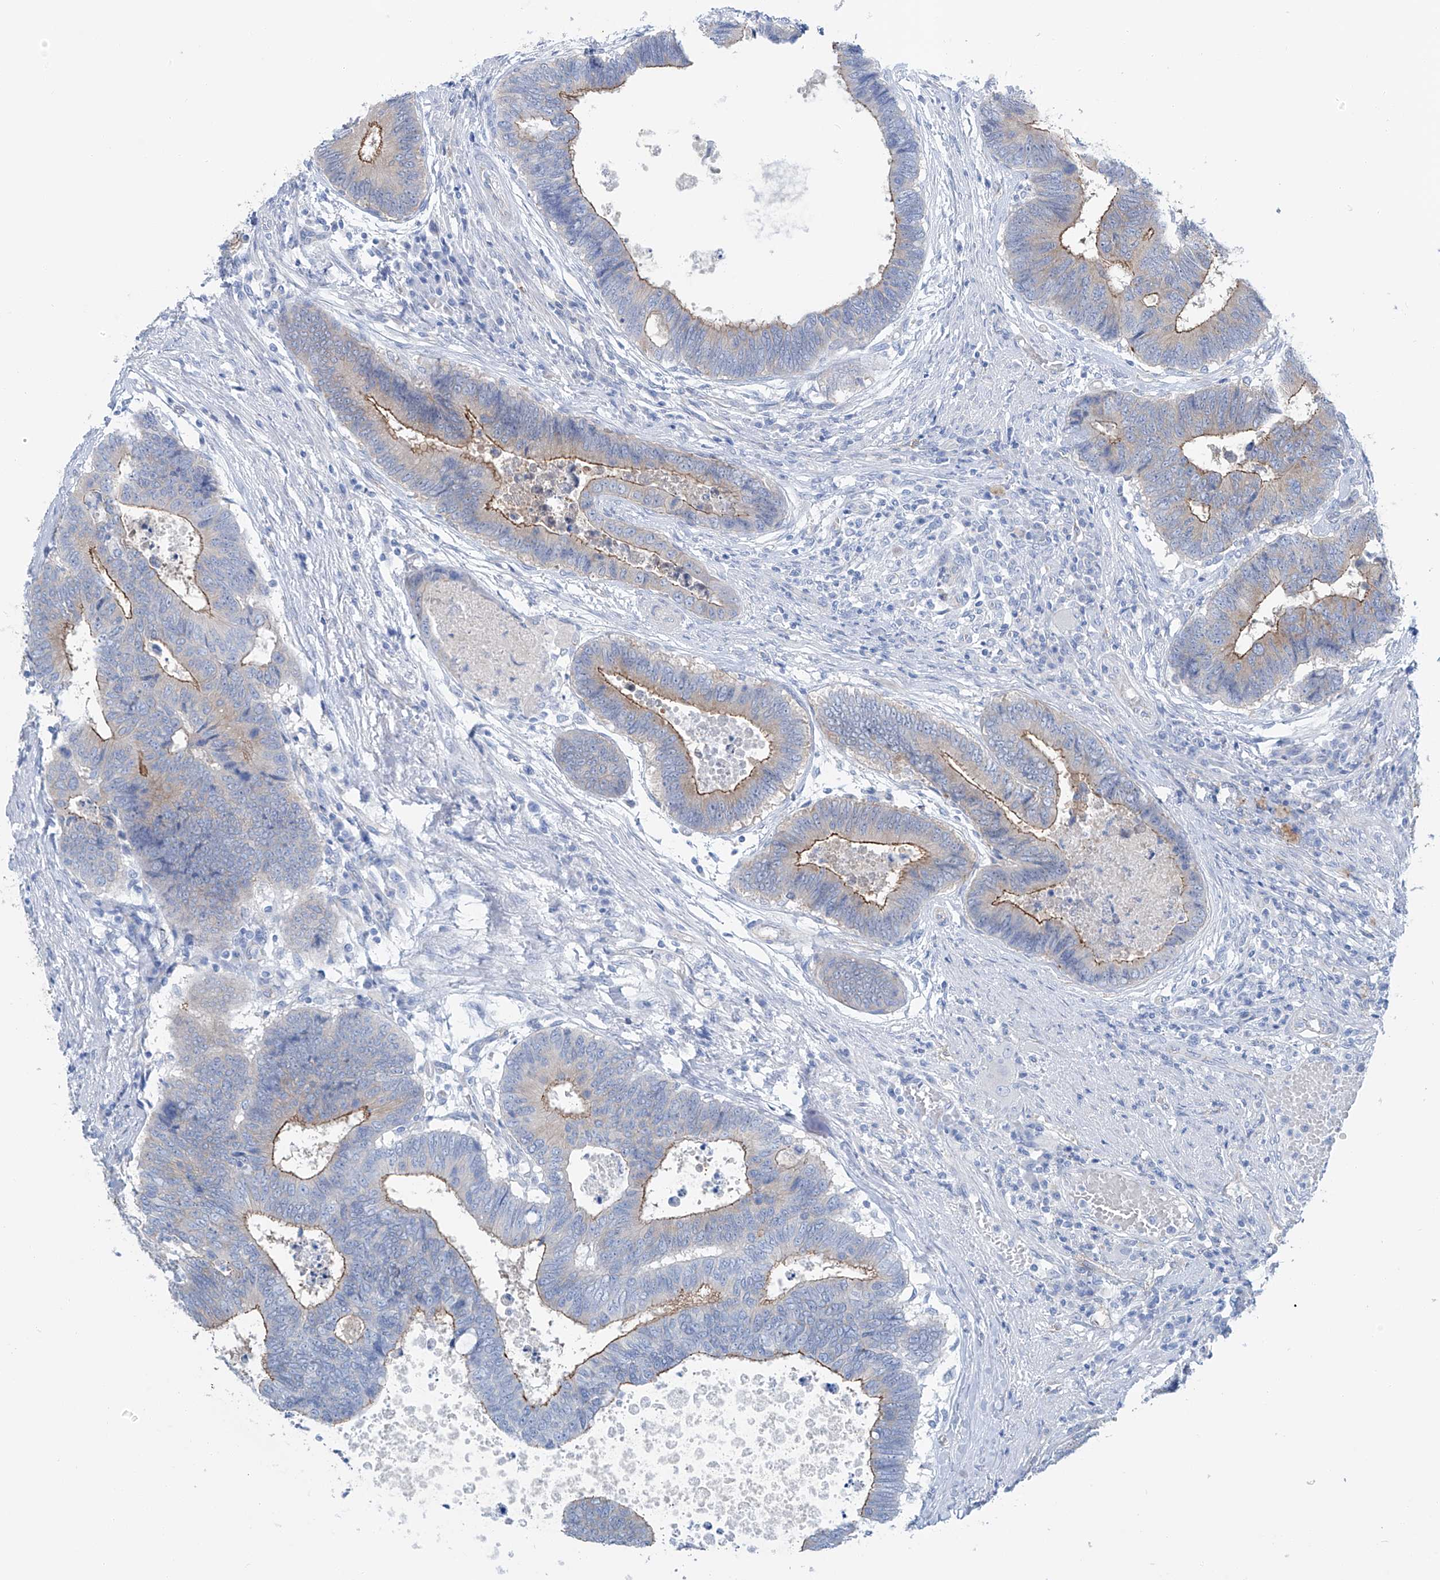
{"staining": {"intensity": "moderate", "quantity": "25%-75%", "location": "cytoplasmic/membranous"}, "tissue": "colorectal cancer", "cell_type": "Tumor cells", "image_type": "cancer", "snomed": [{"axis": "morphology", "description": "Adenocarcinoma, NOS"}, {"axis": "topography", "description": "Rectum"}], "caption": "Colorectal cancer stained for a protein (brown) shows moderate cytoplasmic/membranous positive positivity in about 25%-75% of tumor cells.", "gene": "MAGI1", "patient": {"sex": "male", "age": 84}}